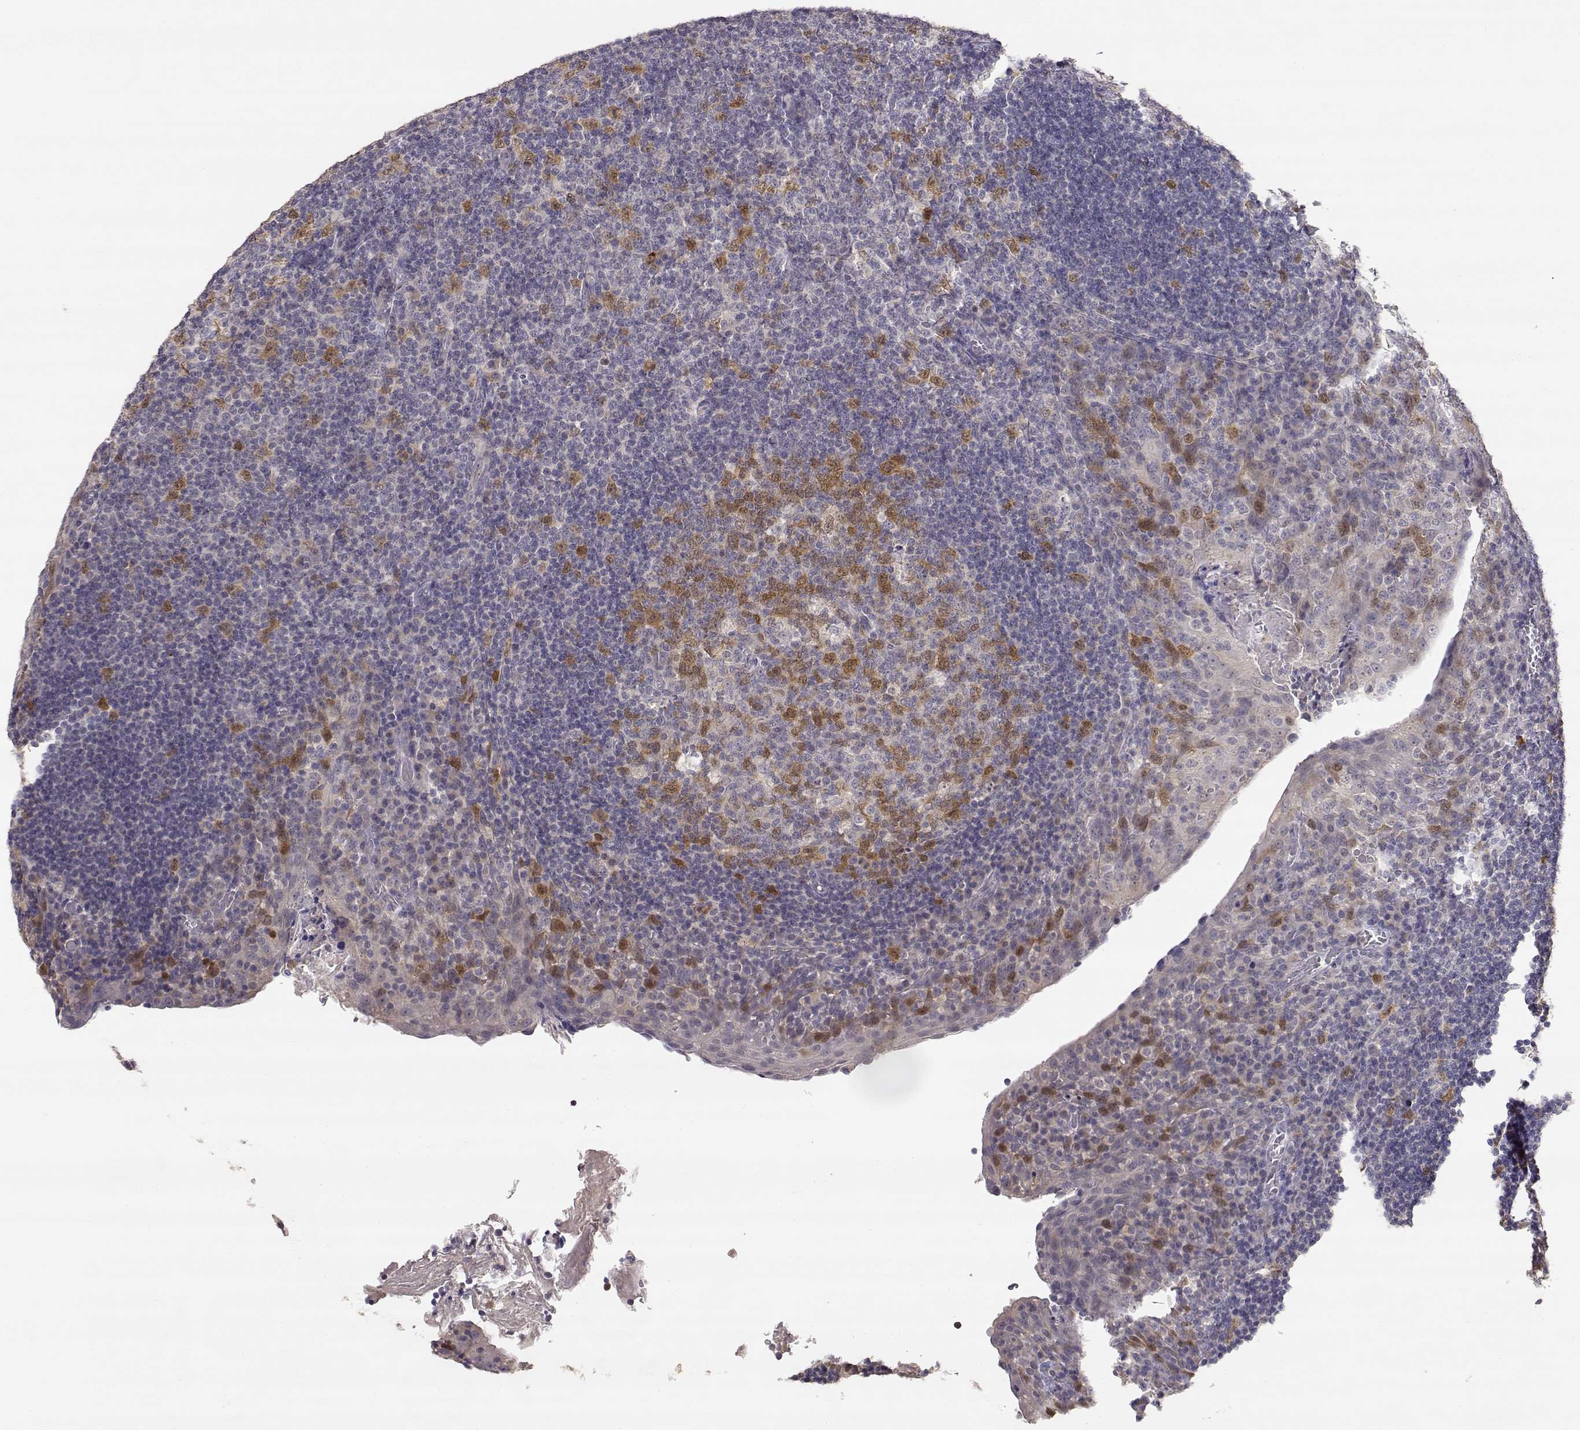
{"staining": {"intensity": "strong", "quantity": "25%-75%", "location": "cytoplasmic/membranous,nuclear"}, "tissue": "tonsil", "cell_type": "Germinal center cells", "image_type": "normal", "snomed": [{"axis": "morphology", "description": "Normal tissue, NOS"}, {"axis": "topography", "description": "Tonsil"}], "caption": "Immunohistochemistry photomicrograph of unremarkable tonsil: human tonsil stained using IHC shows high levels of strong protein expression localized specifically in the cytoplasmic/membranous,nuclear of germinal center cells, appearing as a cytoplasmic/membranous,nuclear brown color.", "gene": "RAD51", "patient": {"sex": "male", "age": 17}}